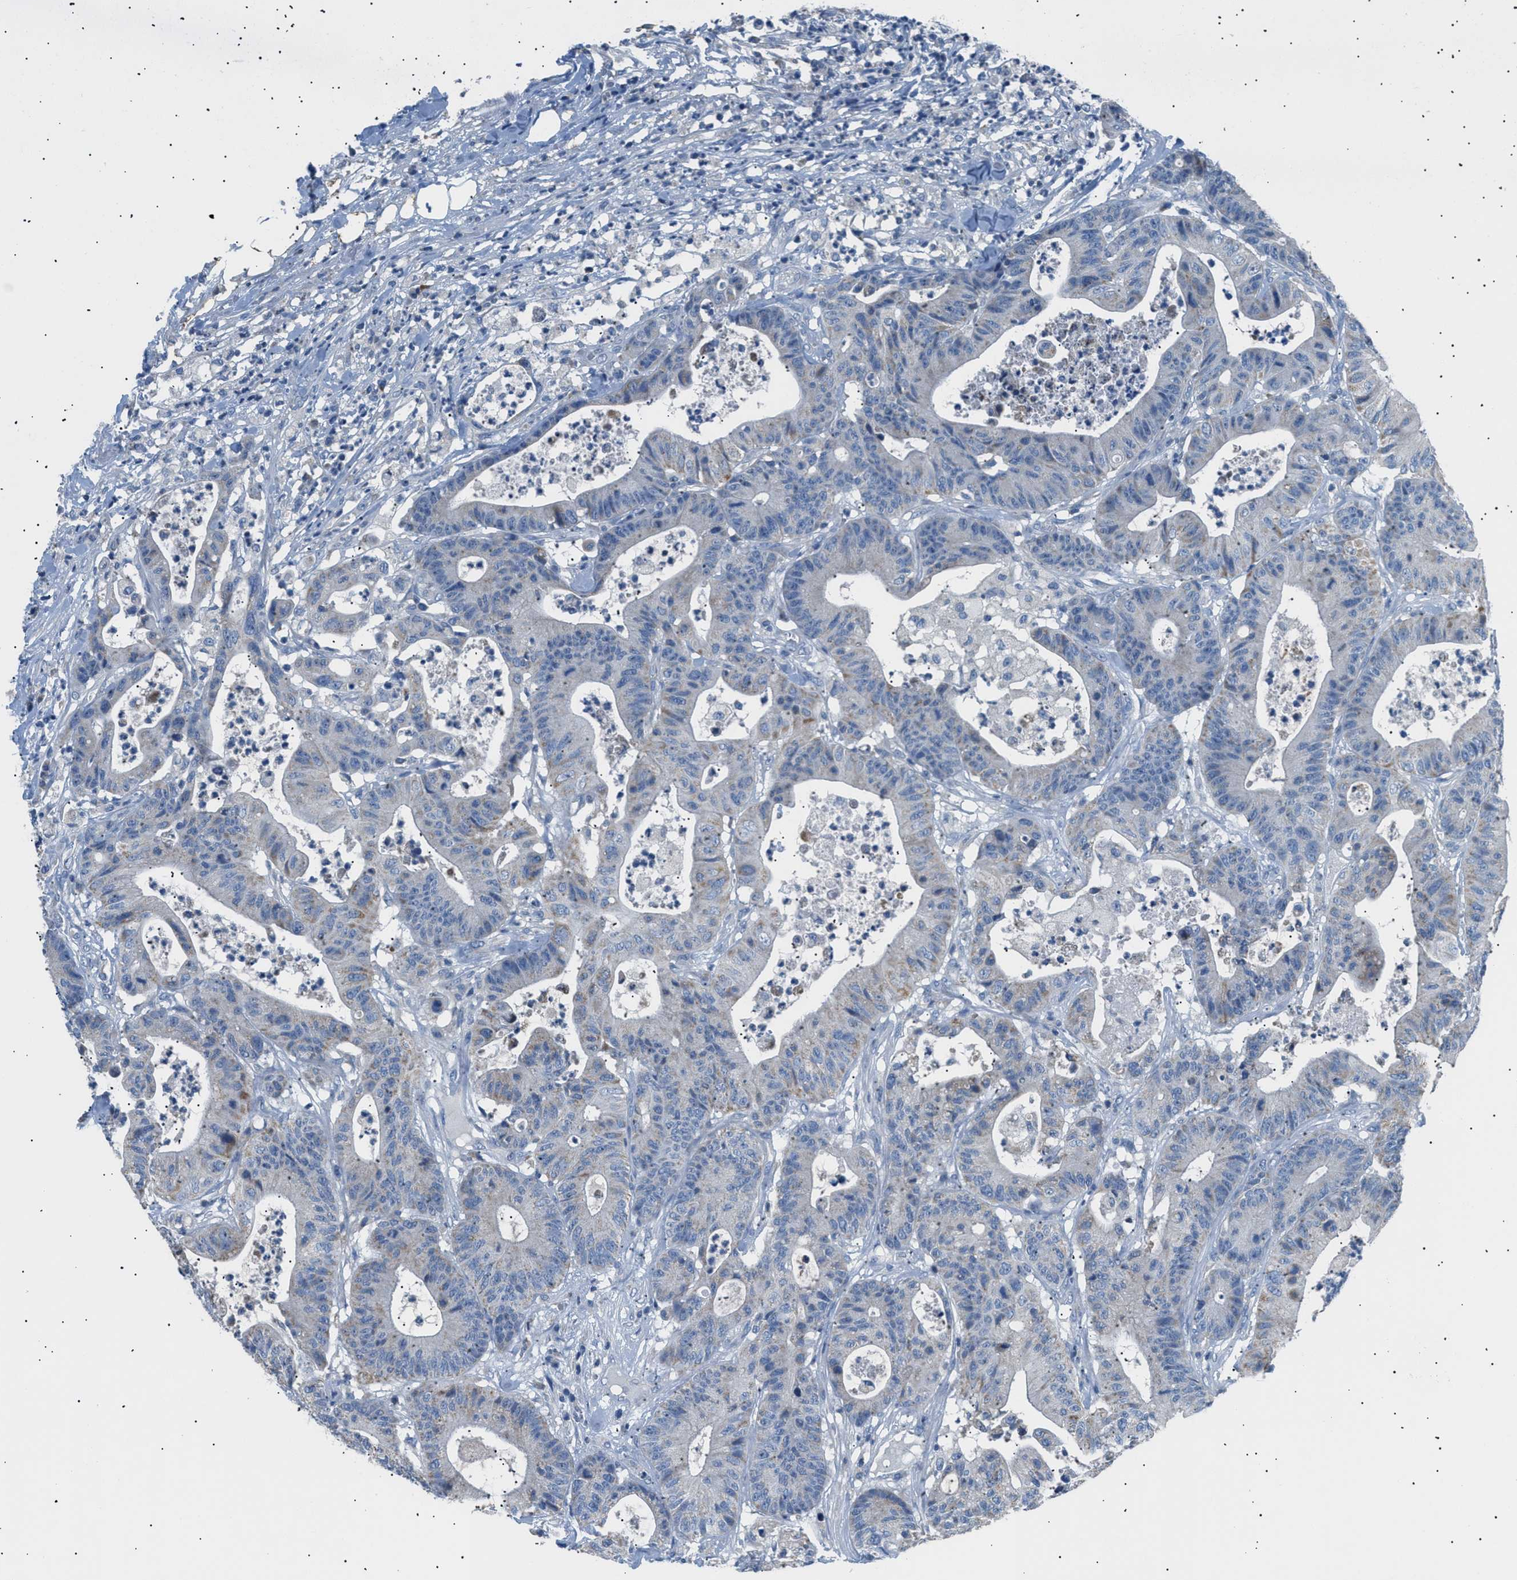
{"staining": {"intensity": "weak", "quantity": "<25%", "location": "cytoplasmic/membranous"}, "tissue": "colorectal cancer", "cell_type": "Tumor cells", "image_type": "cancer", "snomed": [{"axis": "morphology", "description": "Adenocarcinoma, NOS"}, {"axis": "topography", "description": "Colon"}], "caption": "The image shows no significant staining in tumor cells of colorectal cancer.", "gene": "ILDR1", "patient": {"sex": "female", "age": 84}}